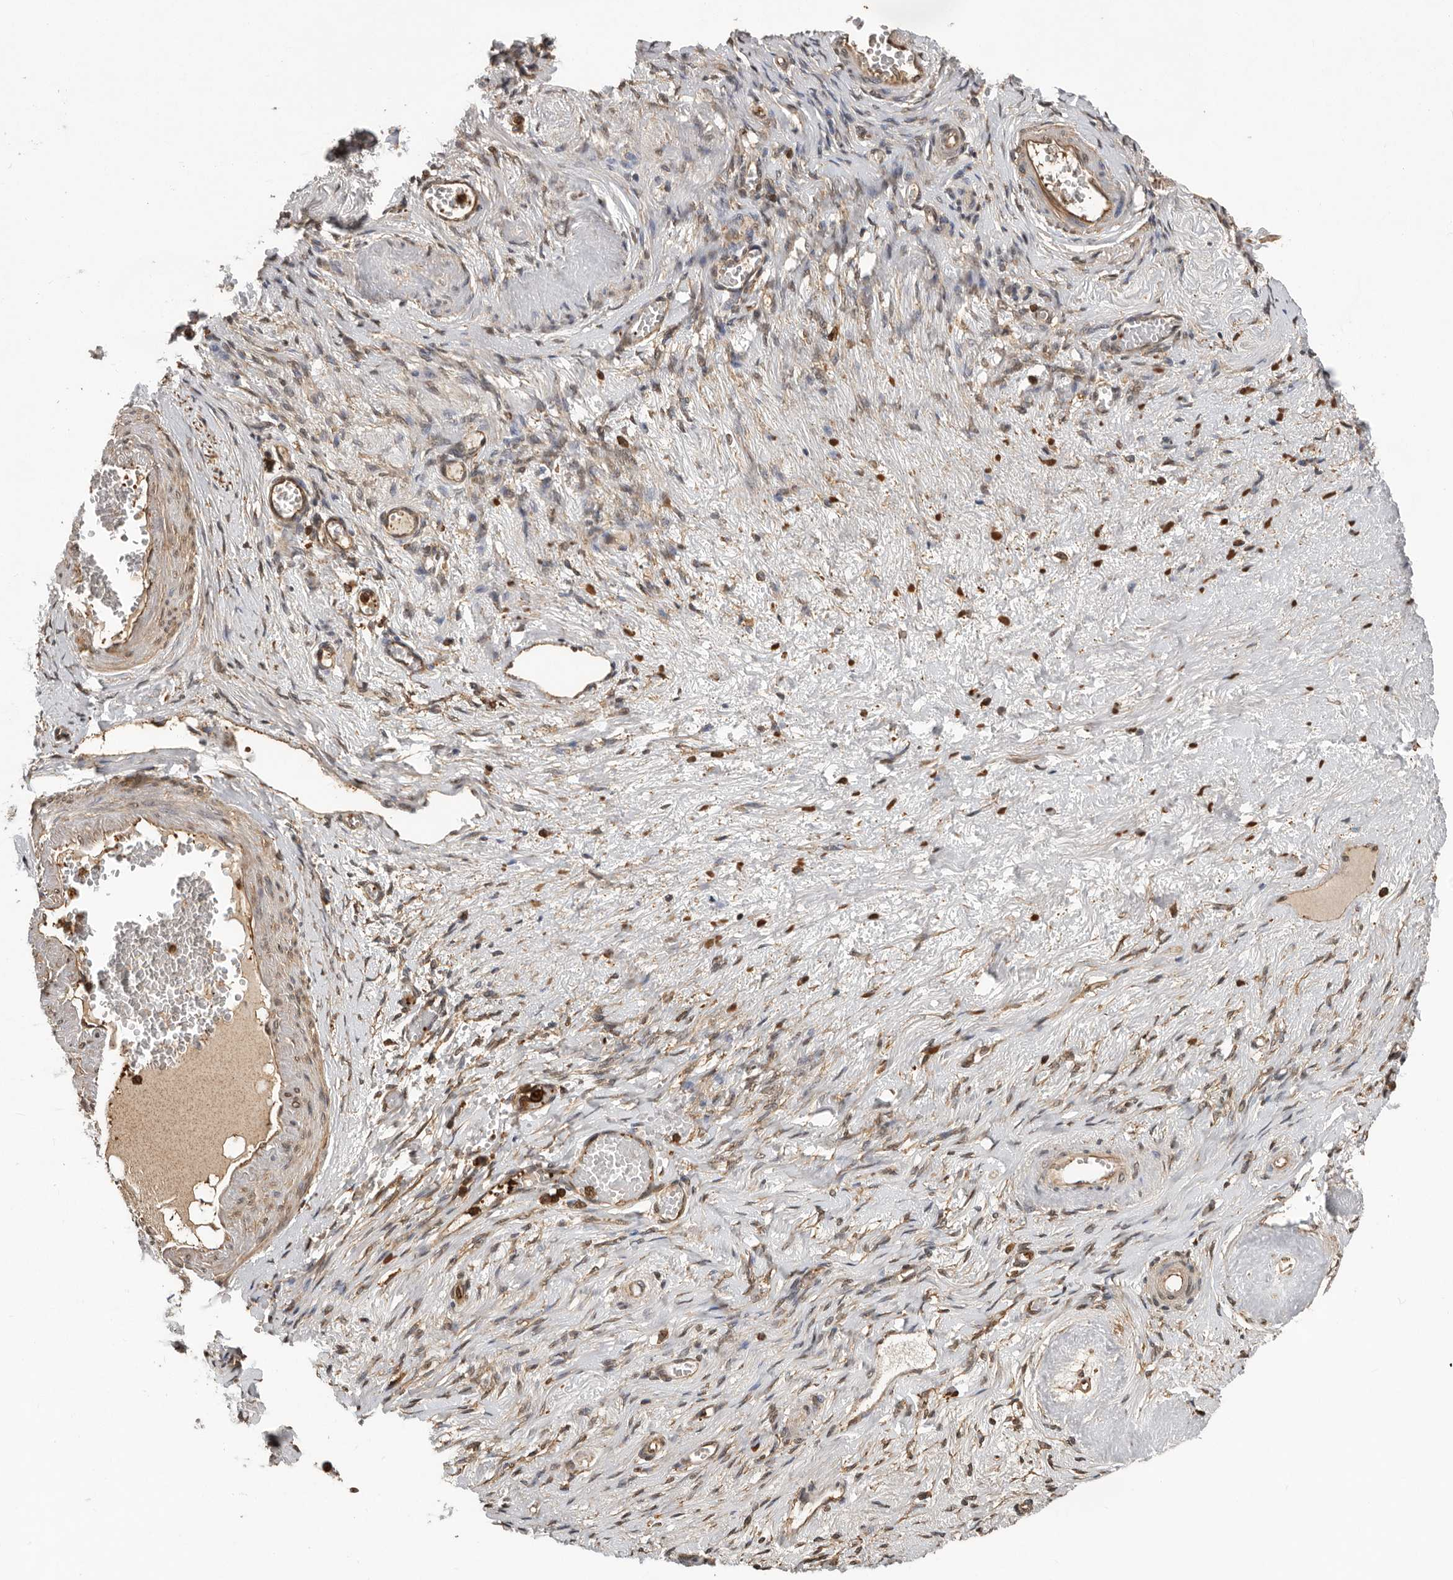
{"staining": {"intensity": "strong", "quantity": ">75%", "location": "cytoplasmic/membranous"}, "tissue": "adipose tissue", "cell_type": "Adipocytes", "image_type": "normal", "snomed": [{"axis": "morphology", "description": "Normal tissue, NOS"}, {"axis": "topography", "description": "Vascular tissue"}, {"axis": "topography", "description": "Fallopian tube"}, {"axis": "topography", "description": "Ovary"}], "caption": "Protein staining of benign adipose tissue demonstrates strong cytoplasmic/membranous positivity in about >75% of adipocytes. The protein is stained brown, and the nuclei are stained in blue (DAB IHC with brightfield microscopy, high magnification).", "gene": "RNF157", "patient": {"sex": "female", "age": 67}}